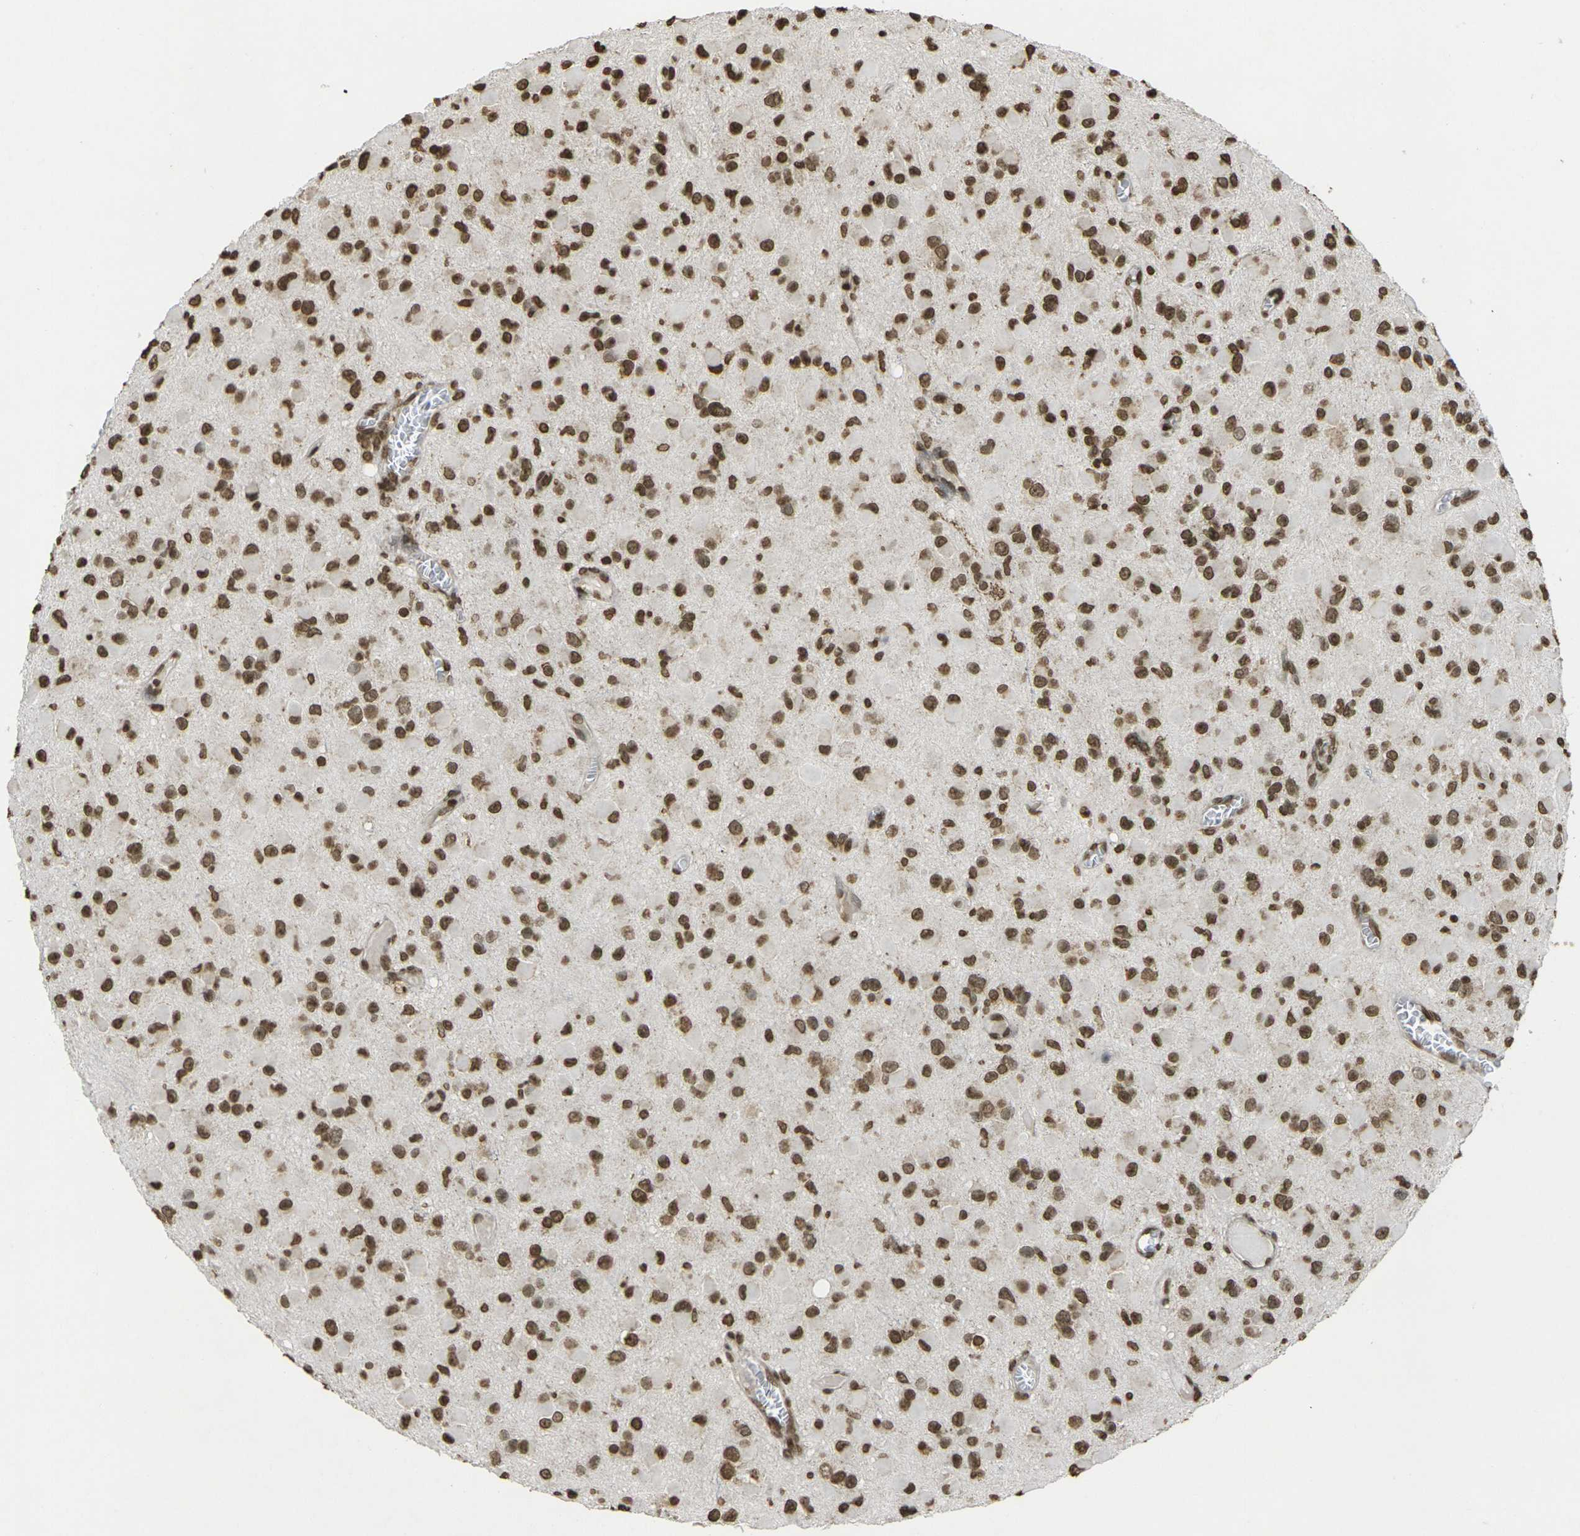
{"staining": {"intensity": "strong", "quantity": ">75%", "location": "nuclear"}, "tissue": "glioma", "cell_type": "Tumor cells", "image_type": "cancer", "snomed": [{"axis": "morphology", "description": "Glioma, malignant, Low grade"}, {"axis": "topography", "description": "Brain"}], "caption": "This image displays low-grade glioma (malignant) stained with immunohistochemistry to label a protein in brown. The nuclear of tumor cells show strong positivity for the protein. Nuclei are counter-stained blue.", "gene": "NEUROG2", "patient": {"sex": "male", "age": 42}}